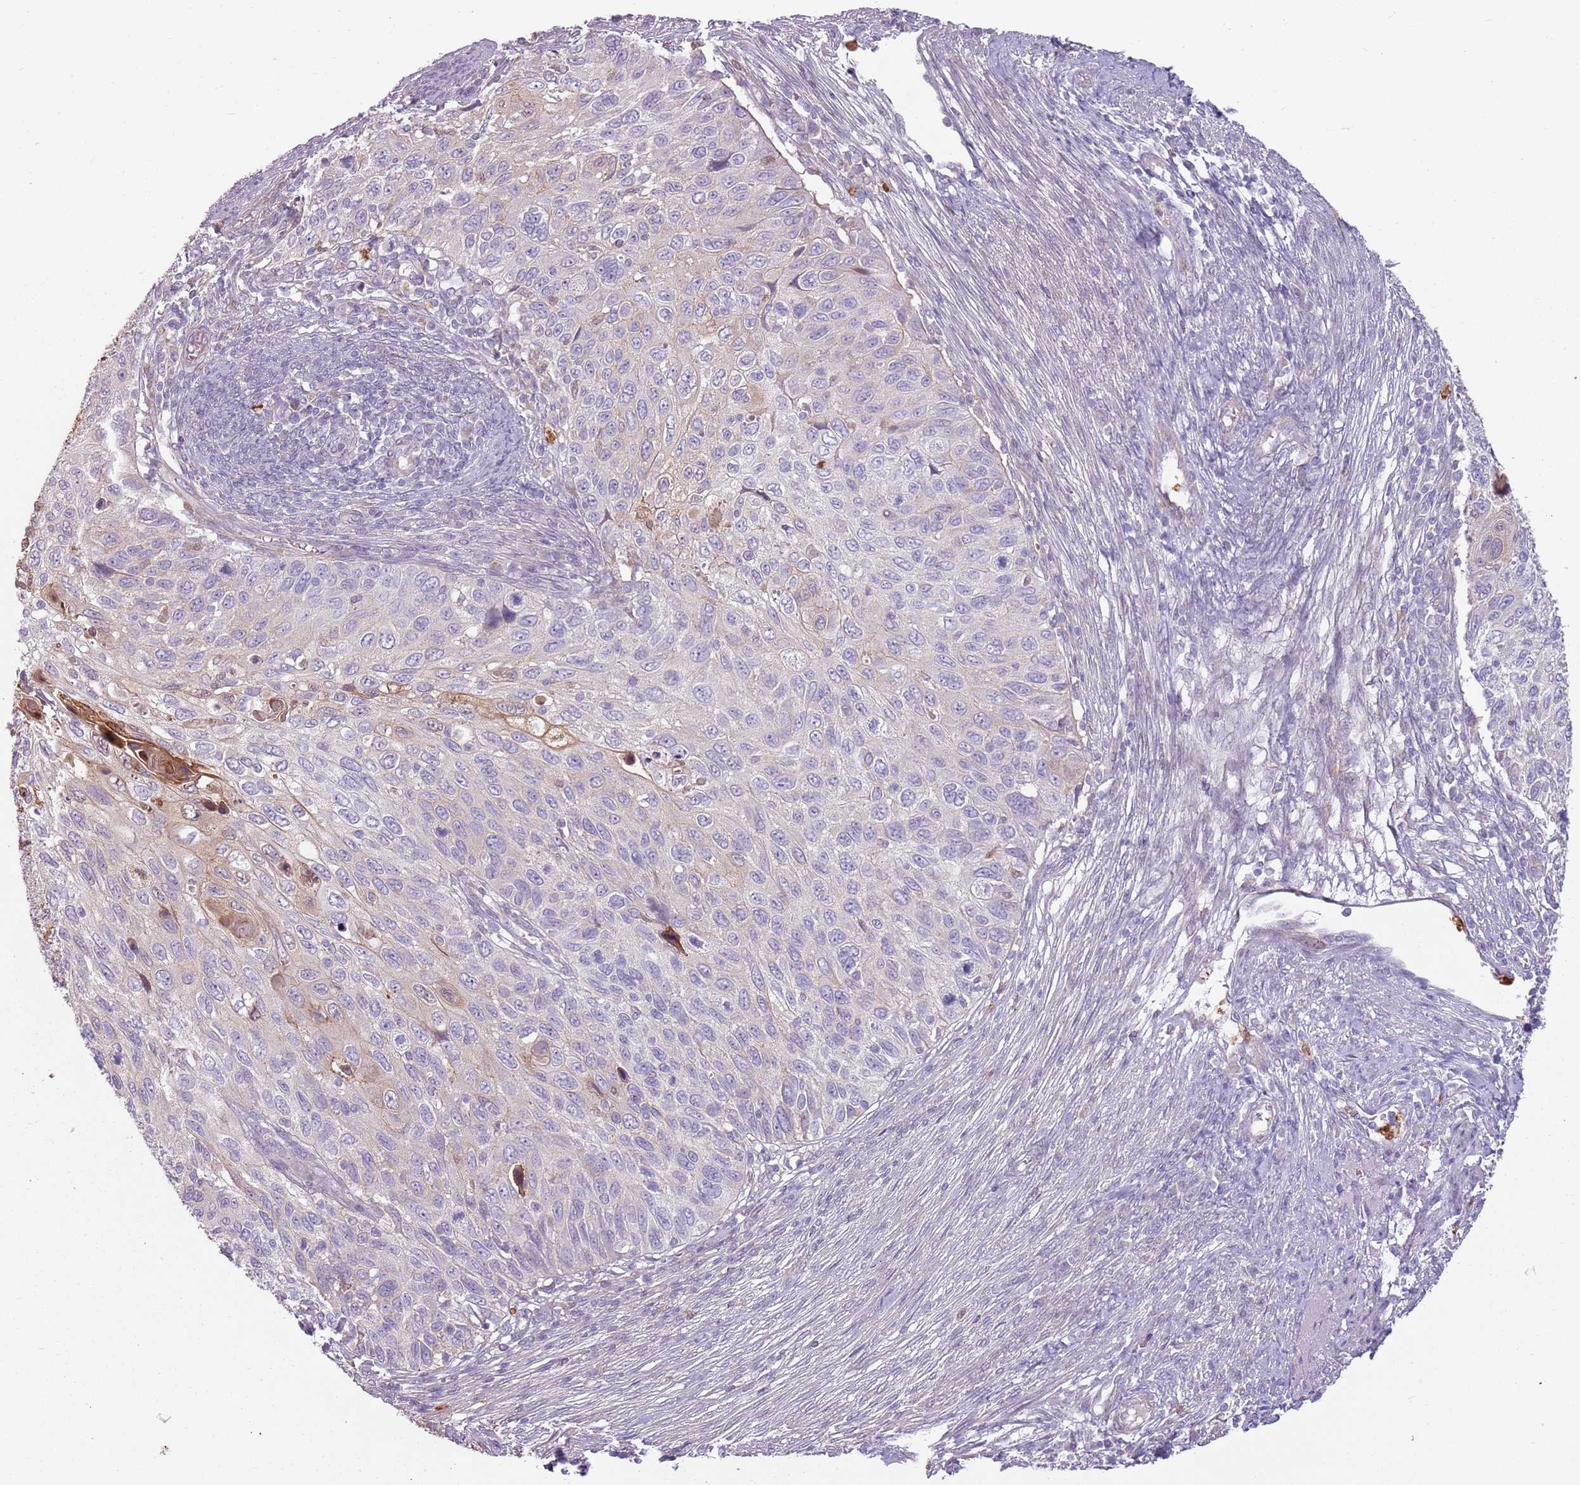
{"staining": {"intensity": "weak", "quantity": "<25%", "location": "cytoplasmic/membranous"}, "tissue": "cervical cancer", "cell_type": "Tumor cells", "image_type": "cancer", "snomed": [{"axis": "morphology", "description": "Squamous cell carcinoma, NOS"}, {"axis": "topography", "description": "Cervix"}], "caption": "The IHC histopathology image has no significant expression in tumor cells of cervical cancer tissue.", "gene": "SPAG4", "patient": {"sex": "female", "age": 70}}